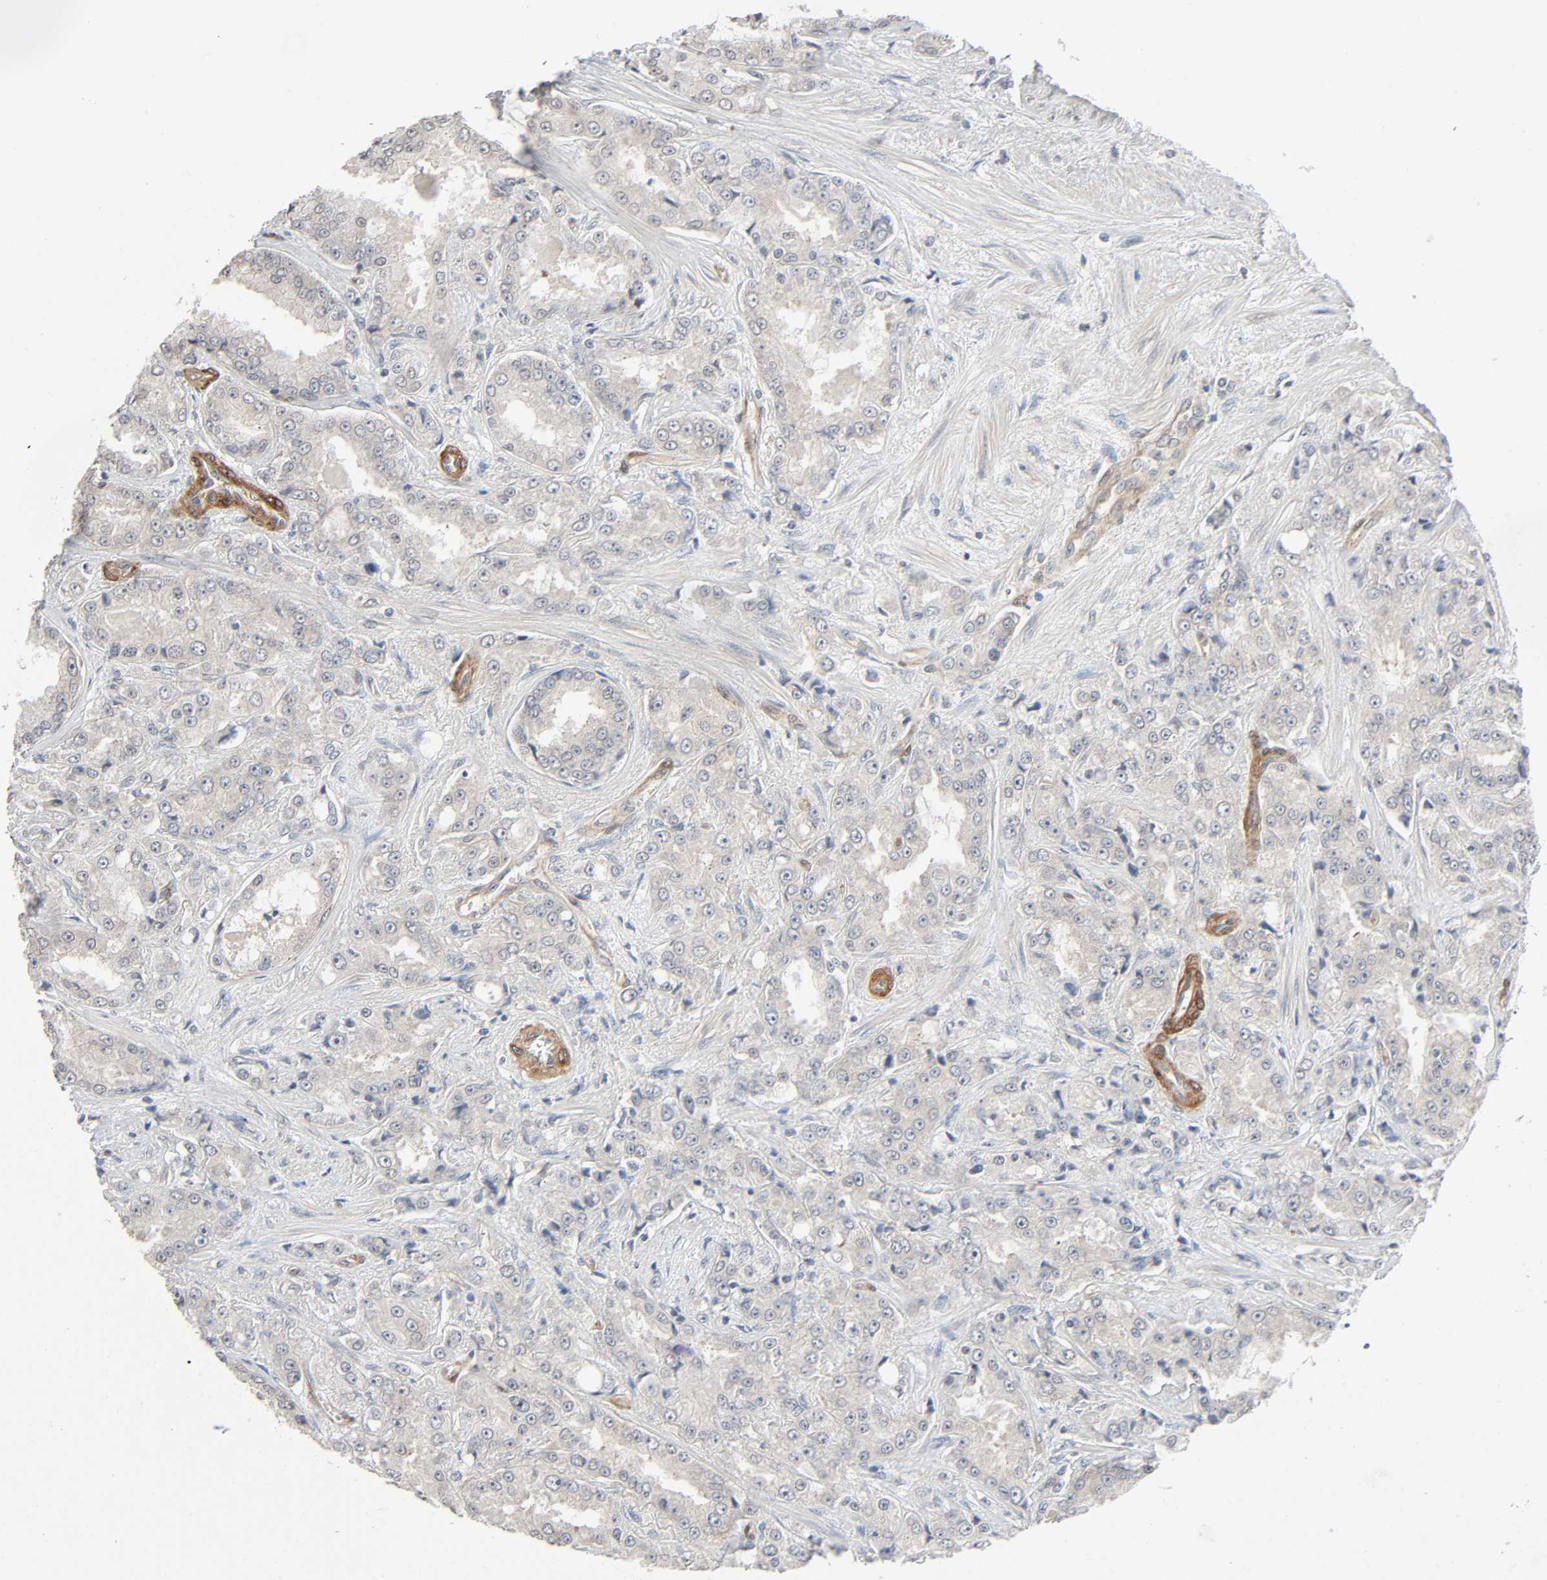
{"staining": {"intensity": "weak", "quantity": "25%-75%", "location": "cytoplasmic/membranous"}, "tissue": "prostate cancer", "cell_type": "Tumor cells", "image_type": "cancer", "snomed": [{"axis": "morphology", "description": "Adenocarcinoma, High grade"}, {"axis": "topography", "description": "Prostate"}], "caption": "DAB (3,3'-diaminobenzidine) immunohistochemical staining of prostate cancer (high-grade adenocarcinoma) demonstrates weak cytoplasmic/membranous protein staining in about 25%-75% of tumor cells.", "gene": "PTK2", "patient": {"sex": "male", "age": 73}}